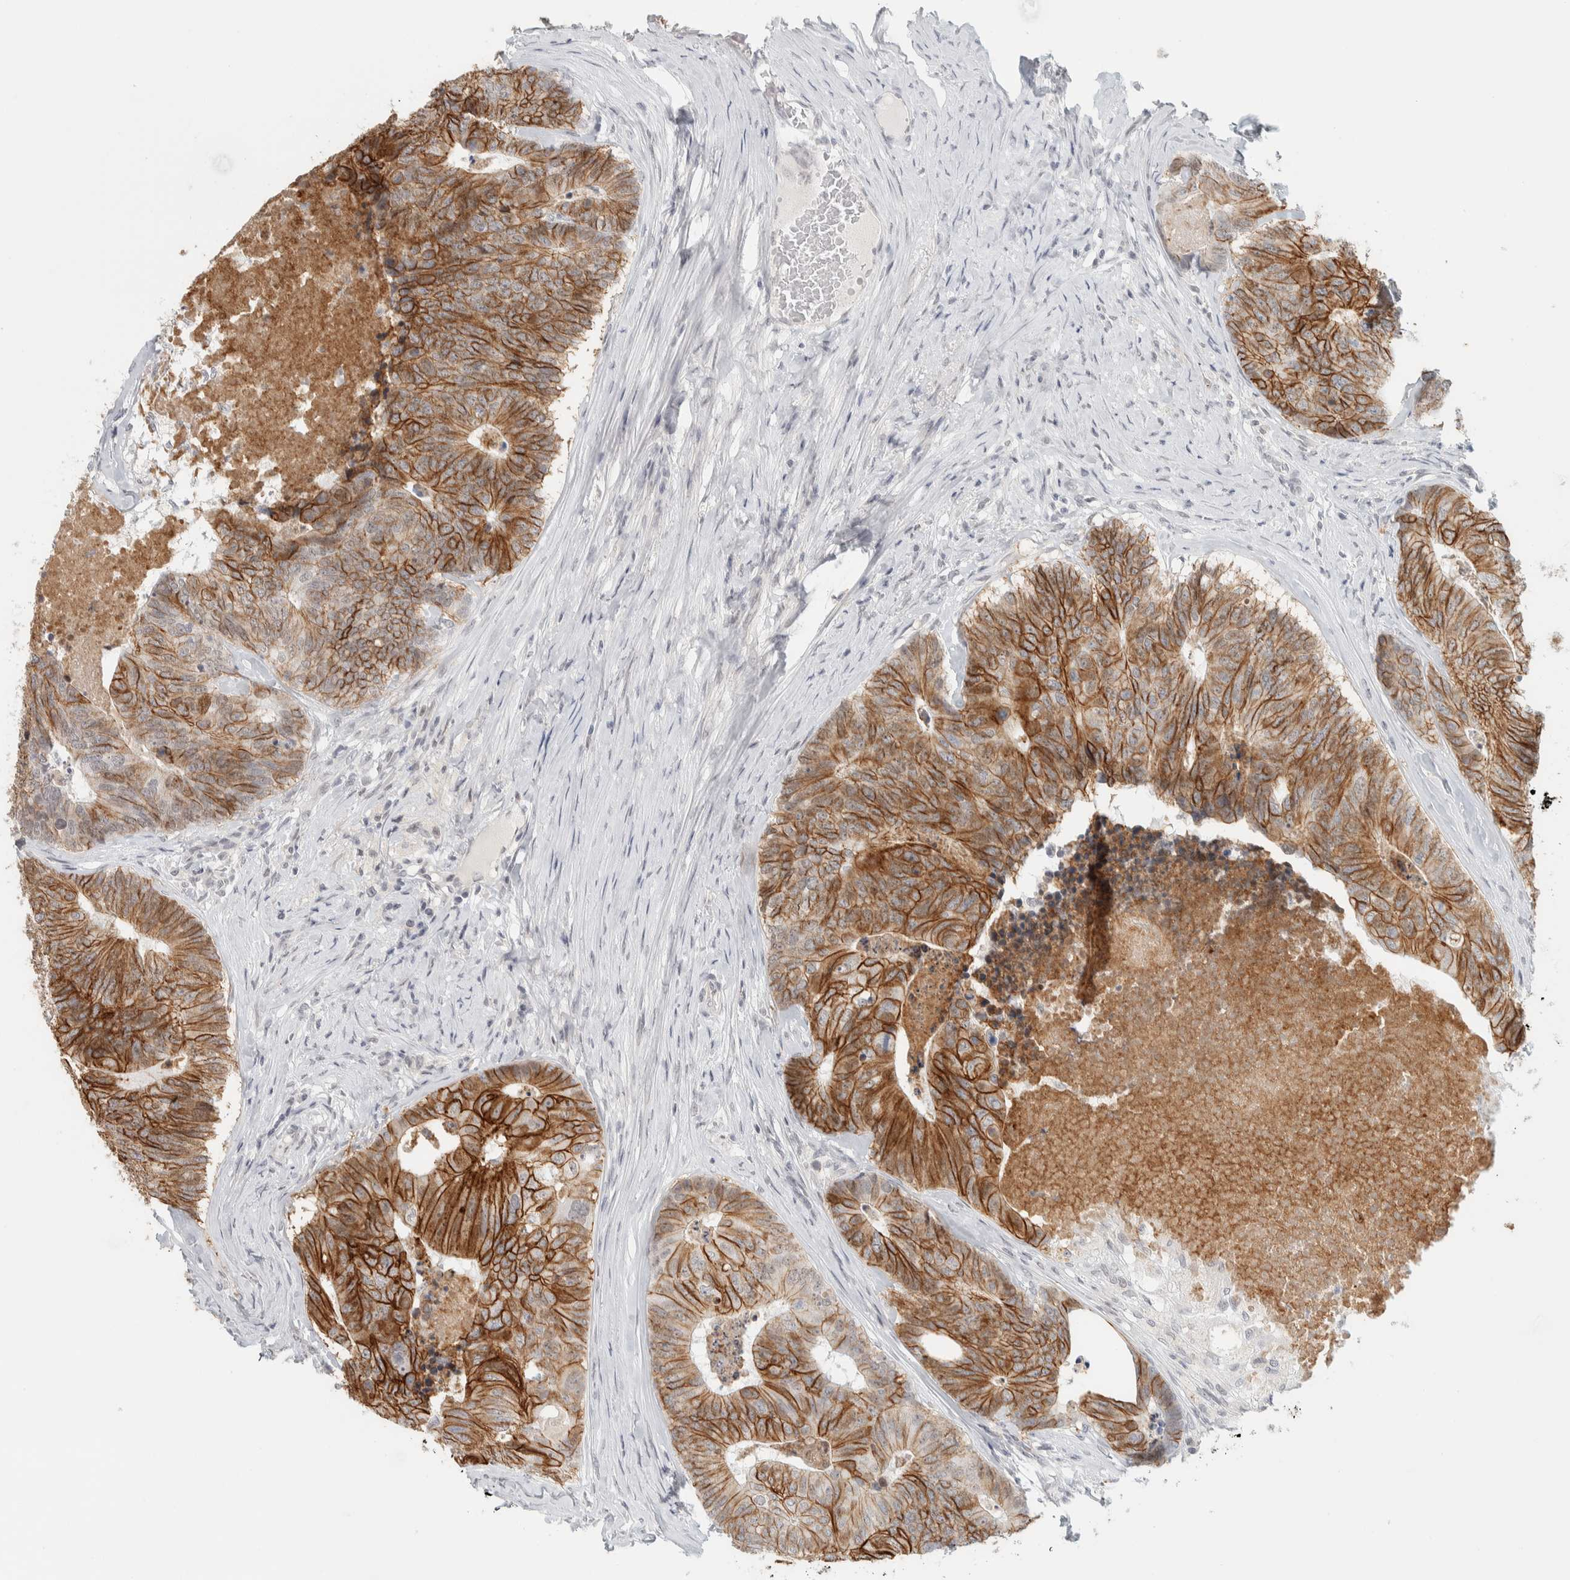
{"staining": {"intensity": "moderate", "quantity": ">75%", "location": "cytoplasmic/membranous"}, "tissue": "colorectal cancer", "cell_type": "Tumor cells", "image_type": "cancer", "snomed": [{"axis": "morphology", "description": "Adenocarcinoma, NOS"}, {"axis": "topography", "description": "Colon"}], "caption": "Immunohistochemistry of human adenocarcinoma (colorectal) reveals medium levels of moderate cytoplasmic/membranous positivity in about >75% of tumor cells. (brown staining indicates protein expression, while blue staining denotes nuclei).", "gene": "CDH17", "patient": {"sex": "female", "age": 67}}